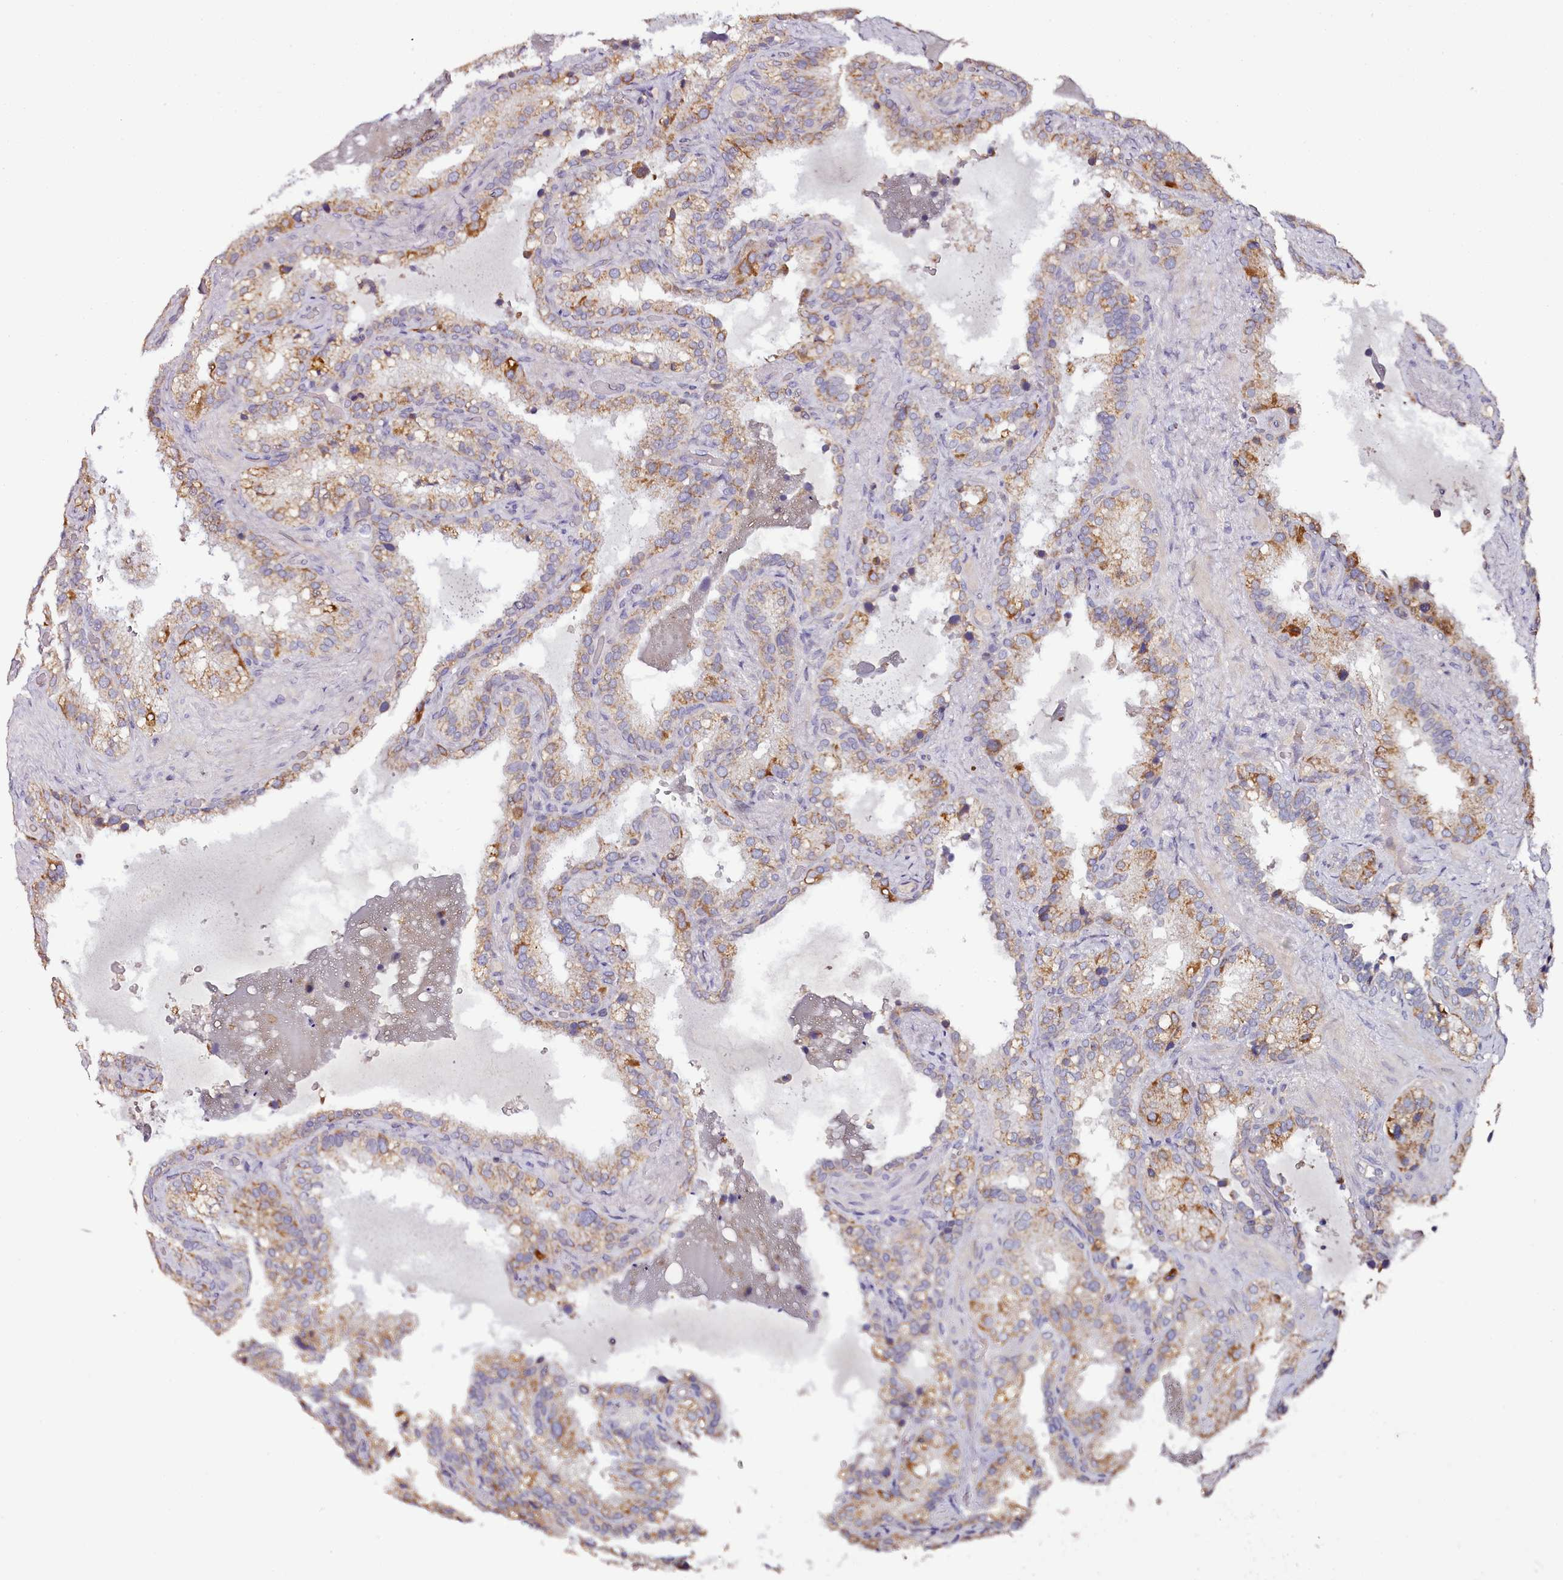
{"staining": {"intensity": "moderate", "quantity": ">75%", "location": "cytoplasmic/membranous"}, "tissue": "seminal vesicle", "cell_type": "Glandular cells", "image_type": "normal", "snomed": [{"axis": "morphology", "description": "Normal tissue, NOS"}, {"axis": "topography", "description": "Prostate"}, {"axis": "topography", "description": "Seminal veicle"}], "caption": "Moderate cytoplasmic/membranous protein staining is identified in about >75% of glandular cells in seminal vesicle. (Stains: DAB (3,3'-diaminobenzidine) in brown, nuclei in blue, Microscopy: brightfield microscopy at high magnification).", "gene": "ACSS1", "patient": {"sex": "male", "age": 68}}